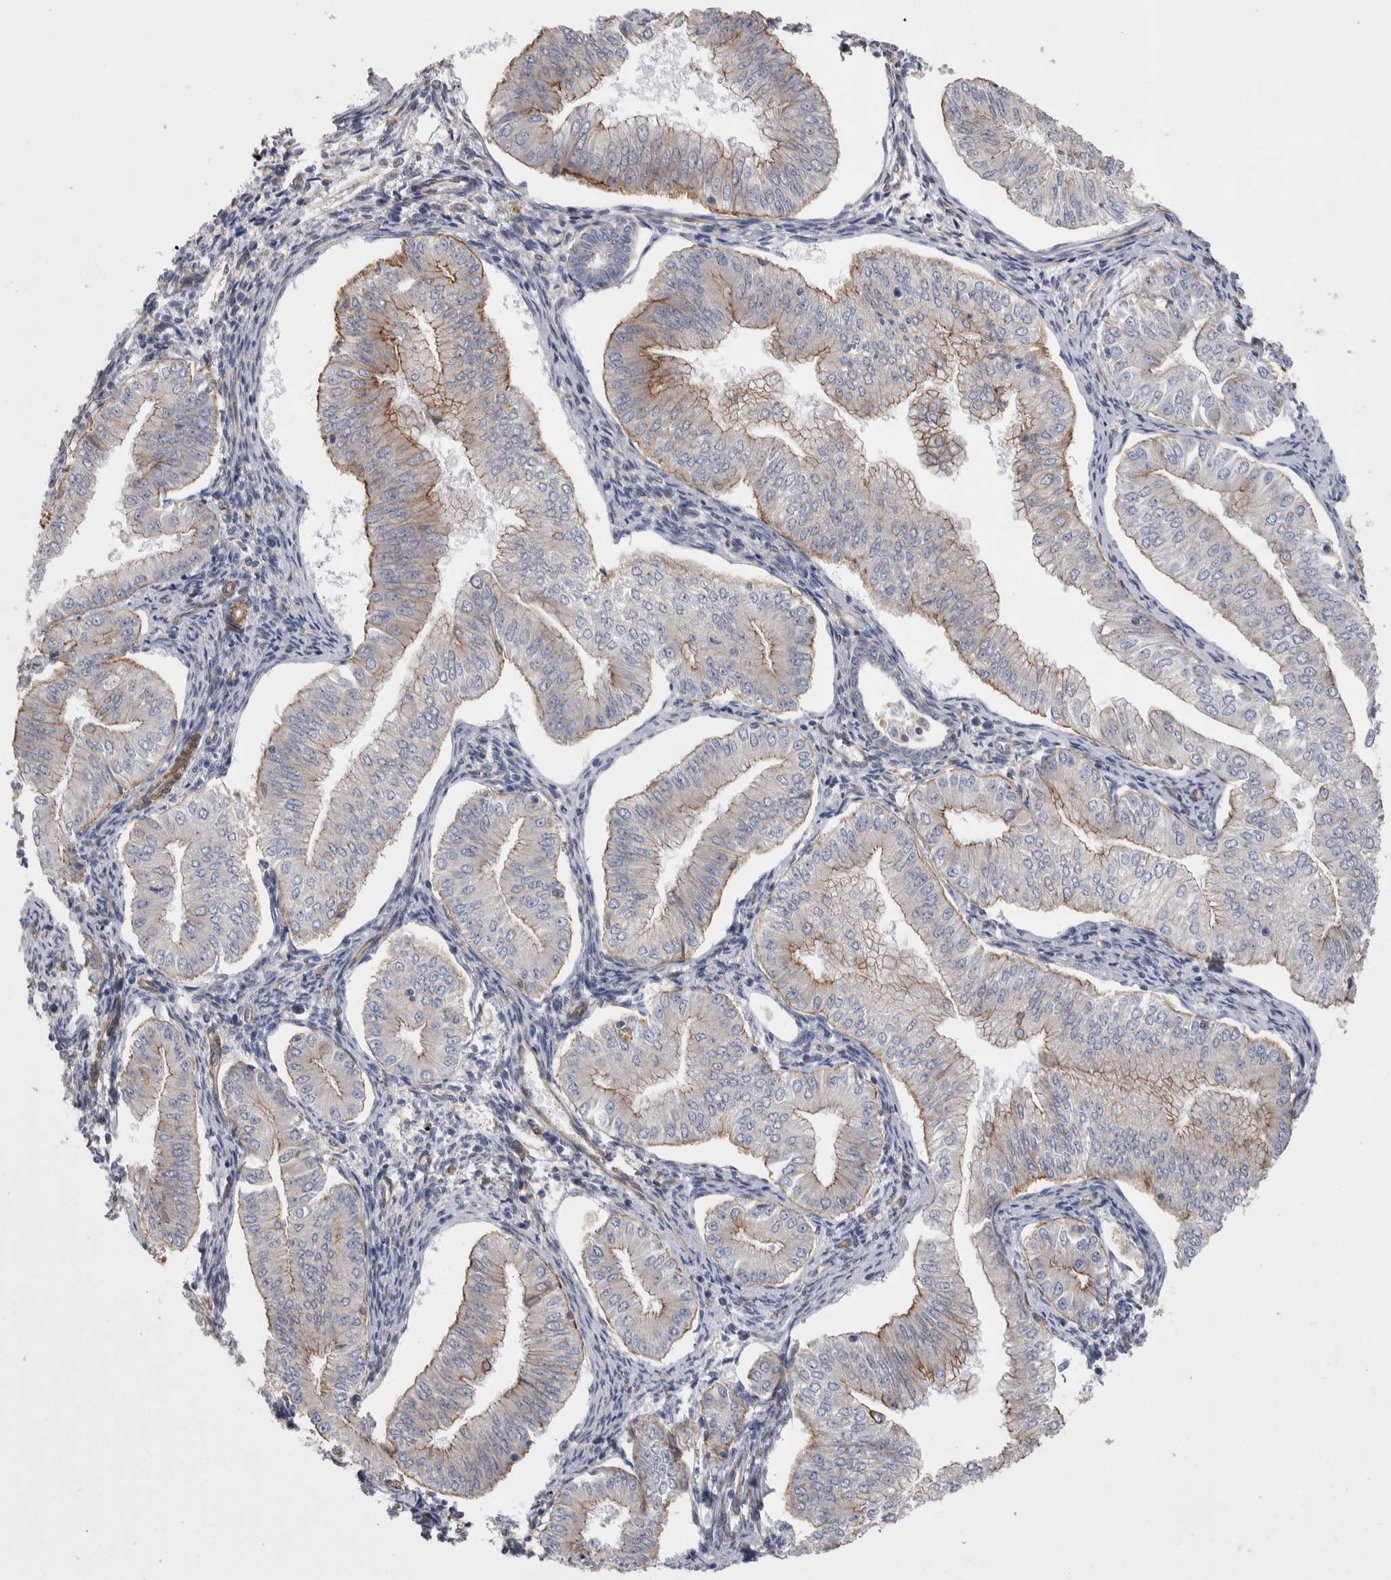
{"staining": {"intensity": "moderate", "quantity": "<25%", "location": "cytoplasmic/membranous"}, "tissue": "endometrial cancer", "cell_type": "Tumor cells", "image_type": "cancer", "snomed": [{"axis": "morphology", "description": "Normal tissue, NOS"}, {"axis": "morphology", "description": "Adenocarcinoma, NOS"}, {"axis": "topography", "description": "Endometrium"}], "caption": "Immunohistochemistry (IHC) (DAB) staining of human adenocarcinoma (endometrial) exhibits moderate cytoplasmic/membranous protein positivity in about <25% of tumor cells. The staining was performed using DAB (3,3'-diaminobenzidine), with brown indicating positive protein expression. Nuclei are stained blue with hematoxylin.", "gene": "KIF12", "patient": {"sex": "female", "age": 53}}